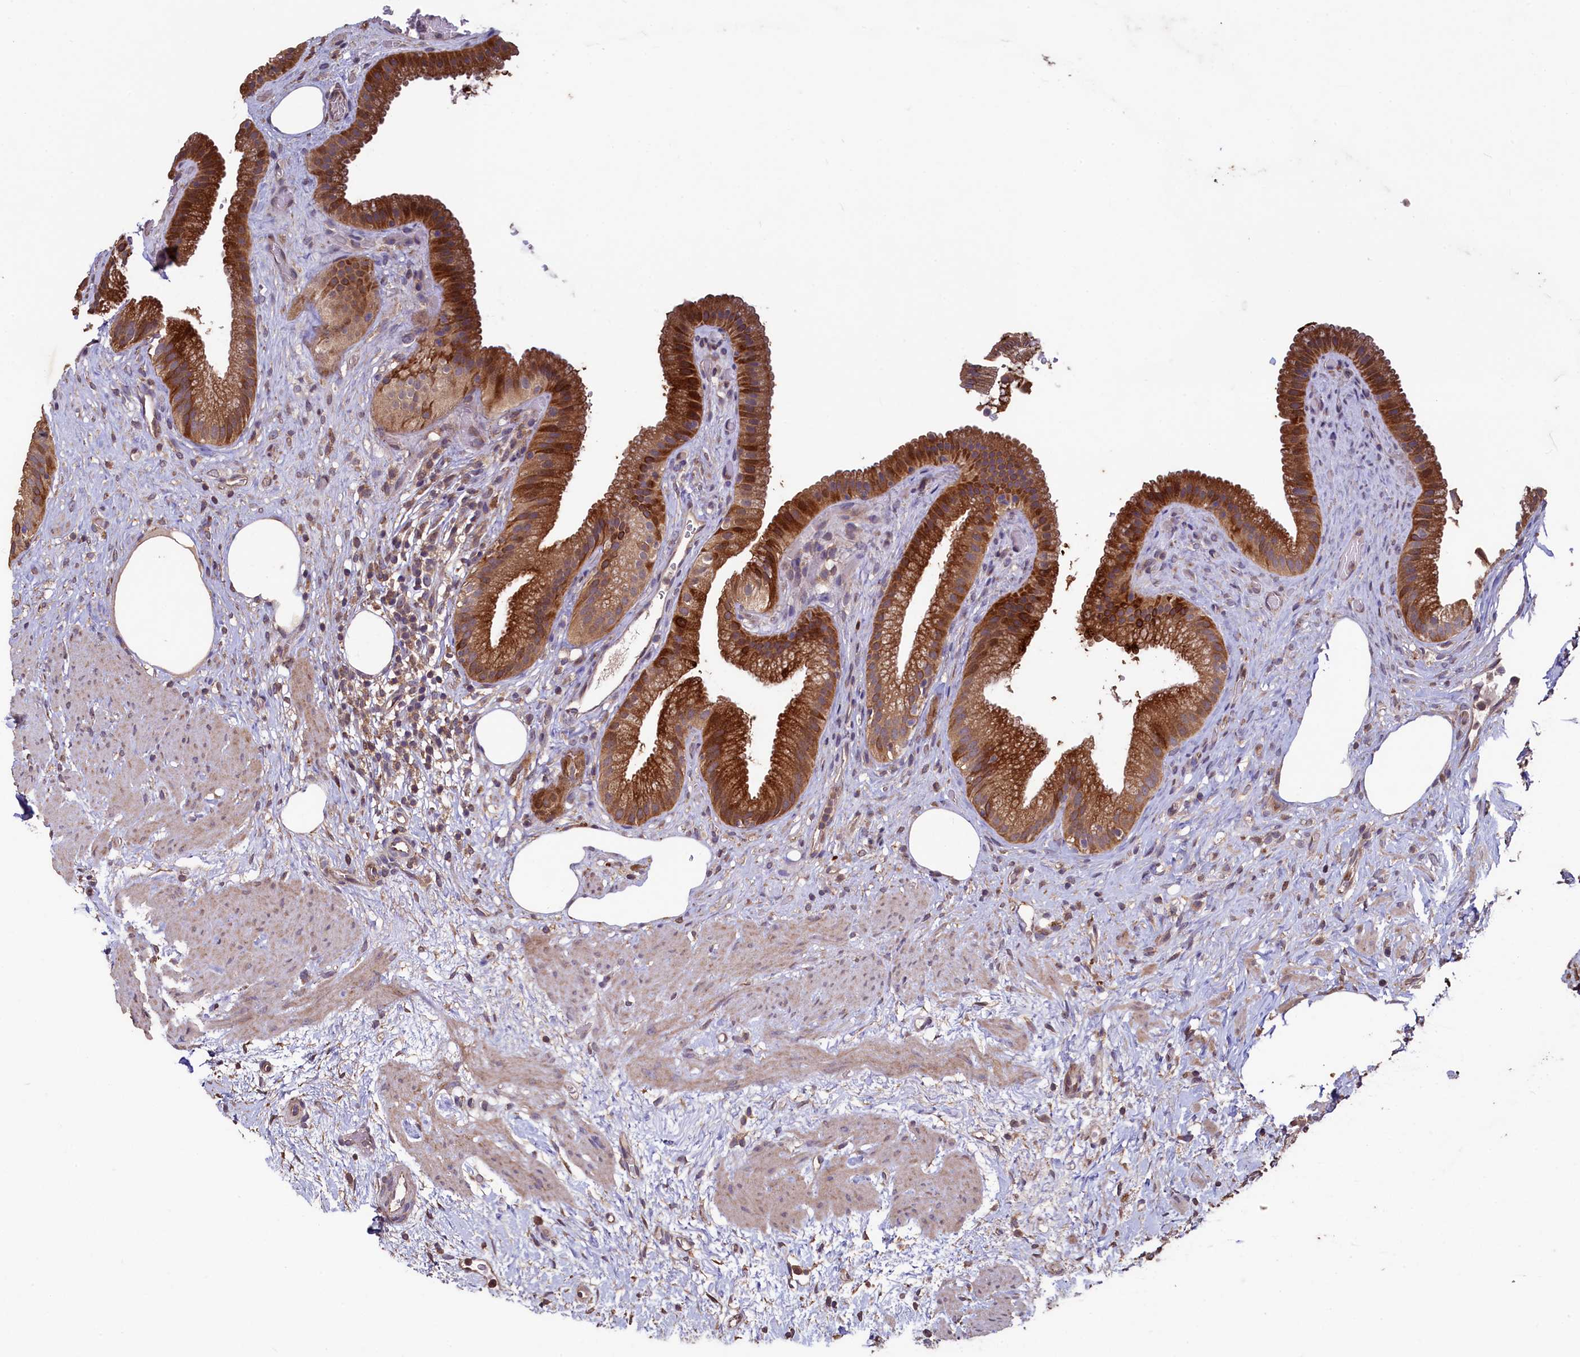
{"staining": {"intensity": "strong", "quantity": ">75%", "location": "cytoplasmic/membranous"}, "tissue": "gallbladder", "cell_type": "Glandular cells", "image_type": "normal", "snomed": [{"axis": "morphology", "description": "Normal tissue, NOS"}, {"axis": "morphology", "description": "Inflammation, NOS"}, {"axis": "topography", "description": "Gallbladder"}], "caption": "Immunohistochemistry (IHC) of normal human gallbladder shows high levels of strong cytoplasmic/membranous staining in approximately >75% of glandular cells.", "gene": "TMEM98", "patient": {"sex": "male", "age": 51}}